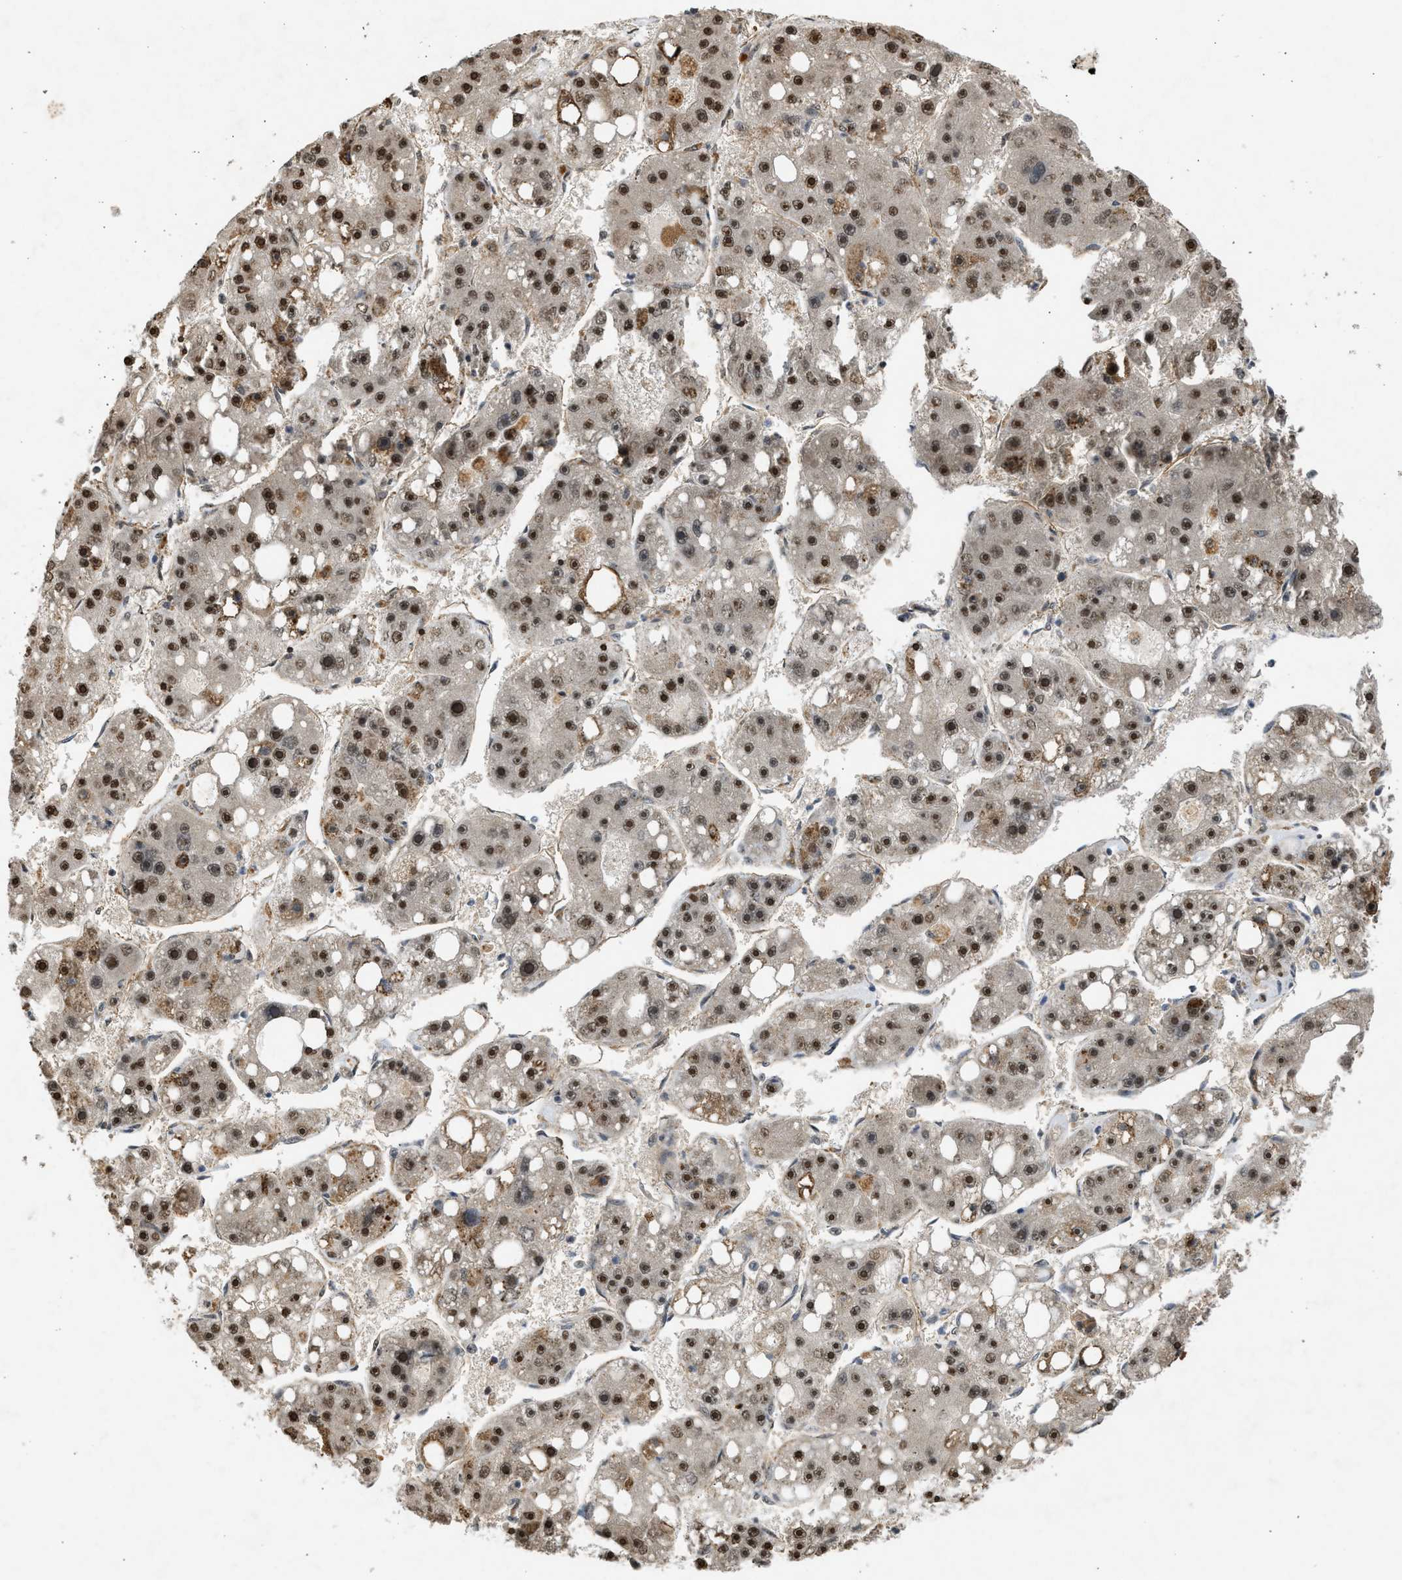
{"staining": {"intensity": "strong", "quantity": ">75%", "location": "cytoplasmic/membranous,nuclear"}, "tissue": "liver cancer", "cell_type": "Tumor cells", "image_type": "cancer", "snomed": [{"axis": "morphology", "description": "Carcinoma, Hepatocellular, NOS"}, {"axis": "topography", "description": "Liver"}], "caption": "Immunohistochemical staining of liver cancer displays high levels of strong cytoplasmic/membranous and nuclear positivity in approximately >75% of tumor cells.", "gene": "TFDP2", "patient": {"sex": "female", "age": 61}}